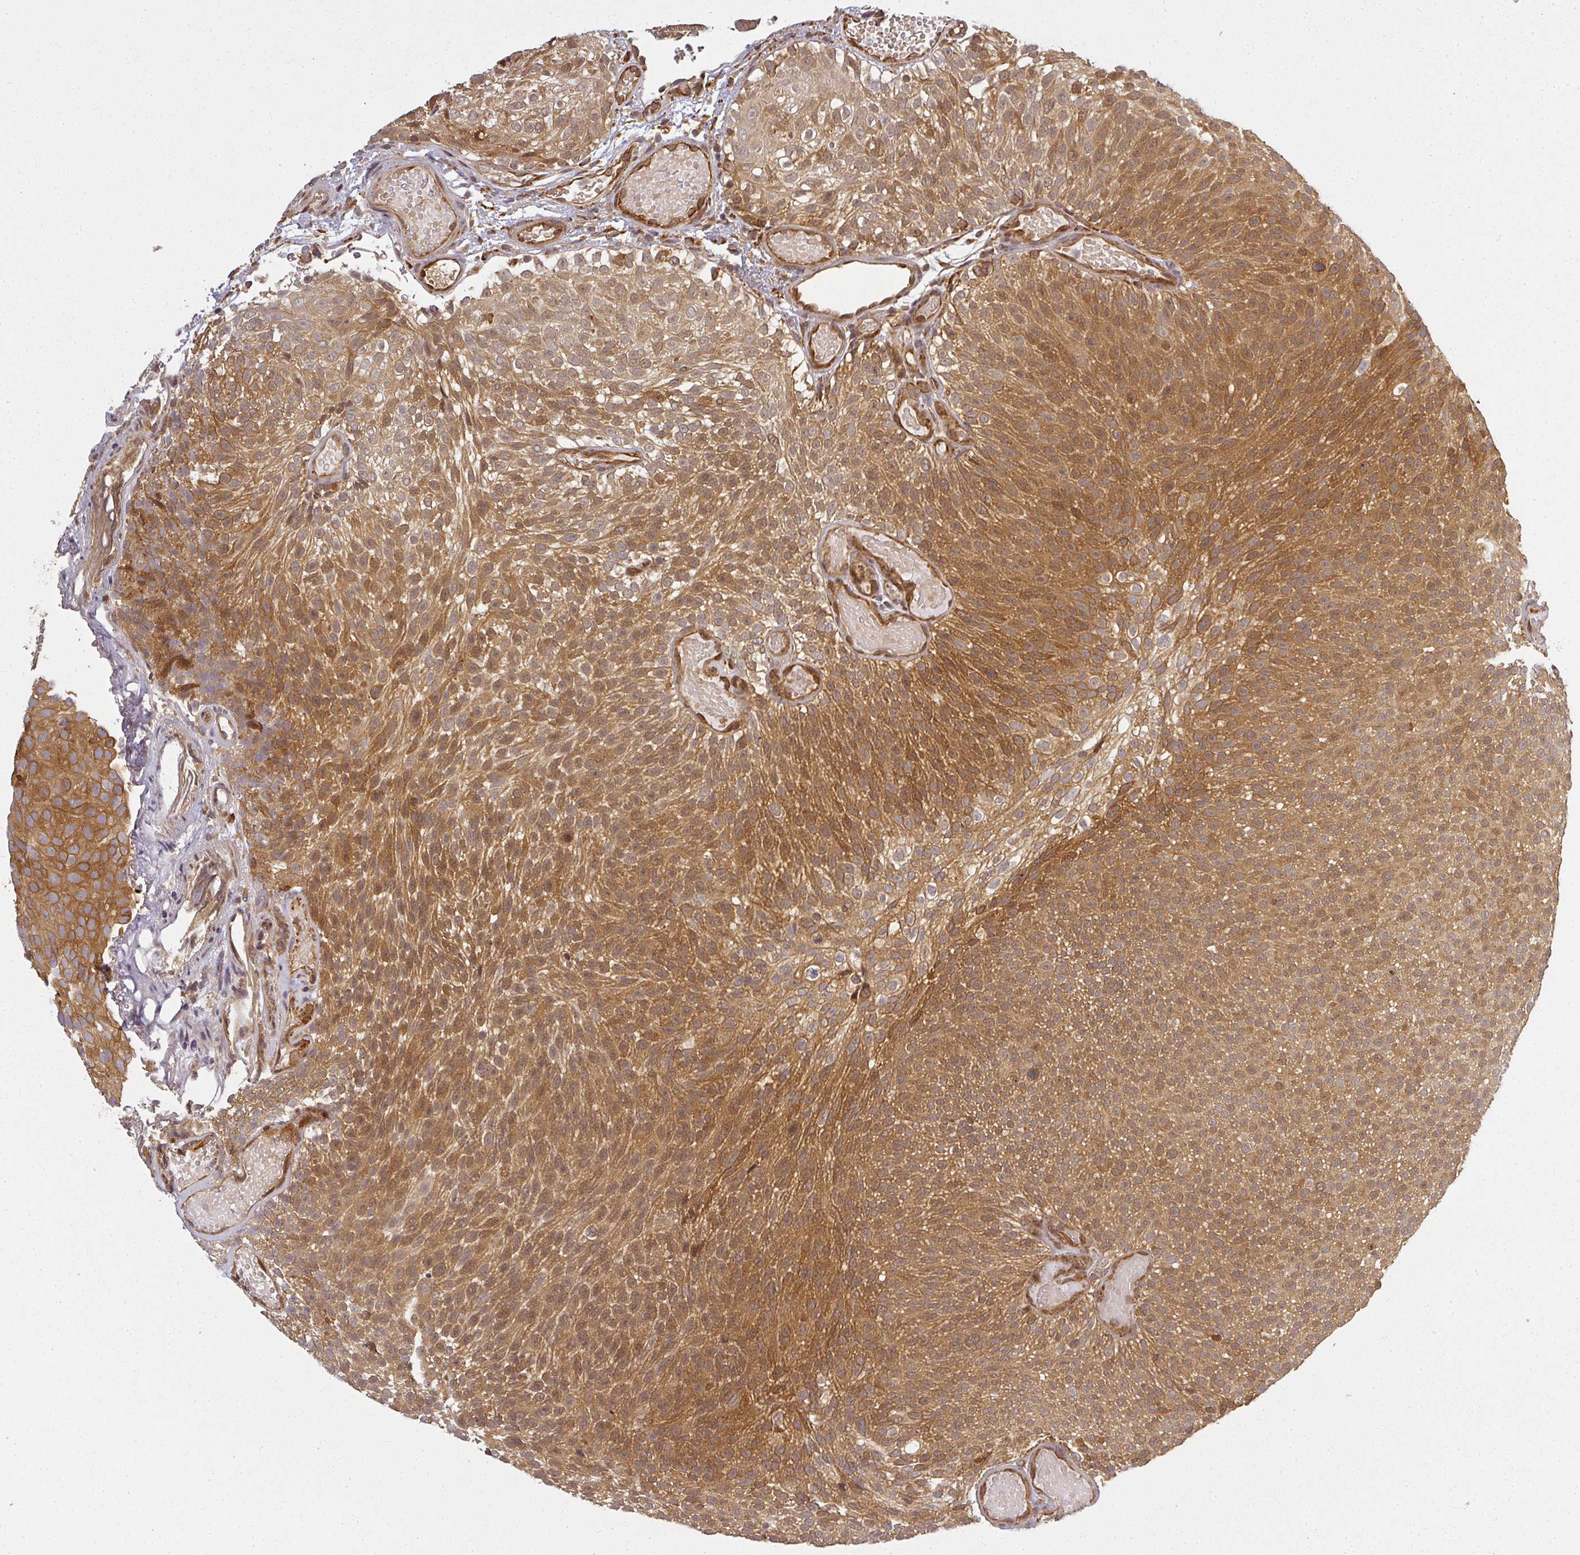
{"staining": {"intensity": "strong", "quantity": ">75%", "location": "cytoplasmic/membranous"}, "tissue": "urothelial cancer", "cell_type": "Tumor cells", "image_type": "cancer", "snomed": [{"axis": "morphology", "description": "Urothelial carcinoma, Low grade"}, {"axis": "topography", "description": "Urinary bladder"}], "caption": "A micrograph showing strong cytoplasmic/membranous staining in approximately >75% of tumor cells in low-grade urothelial carcinoma, as visualized by brown immunohistochemical staining.", "gene": "PPP6R3", "patient": {"sex": "male", "age": 78}}